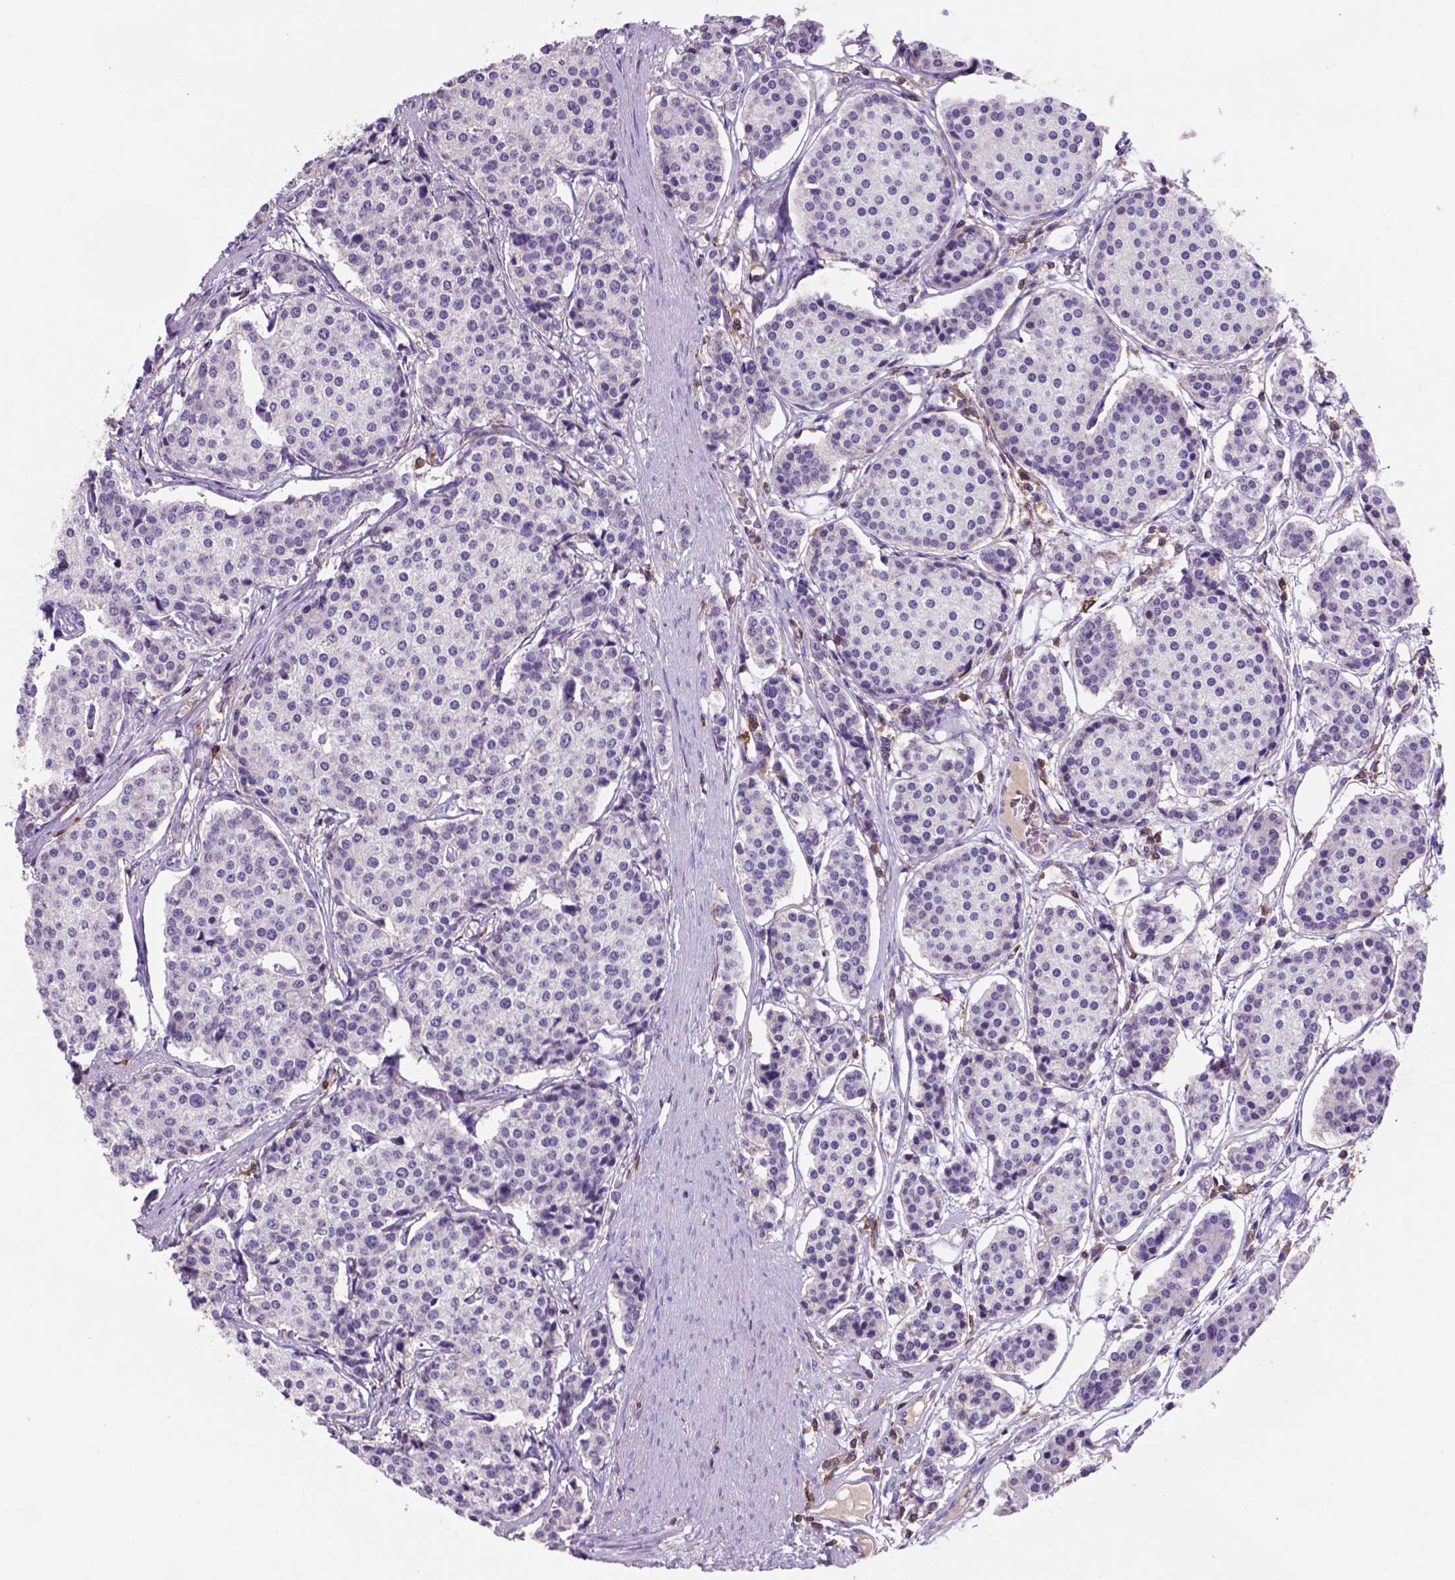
{"staining": {"intensity": "negative", "quantity": "none", "location": "none"}, "tissue": "carcinoid", "cell_type": "Tumor cells", "image_type": "cancer", "snomed": [{"axis": "morphology", "description": "Carcinoid, malignant, NOS"}, {"axis": "topography", "description": "Small intestine"}], "caption": "IHC image of human malignant carcinoid stained for a protein (brown), which exhibits no staining in tumor cells. (DAB (3,3'-diaminobenzidine) immunohistochemistry (IHC) visualized using brightfield microscopy, high magnification).", "gene": "INPP5D", "patient": {"sex": "female", "age": 65}}